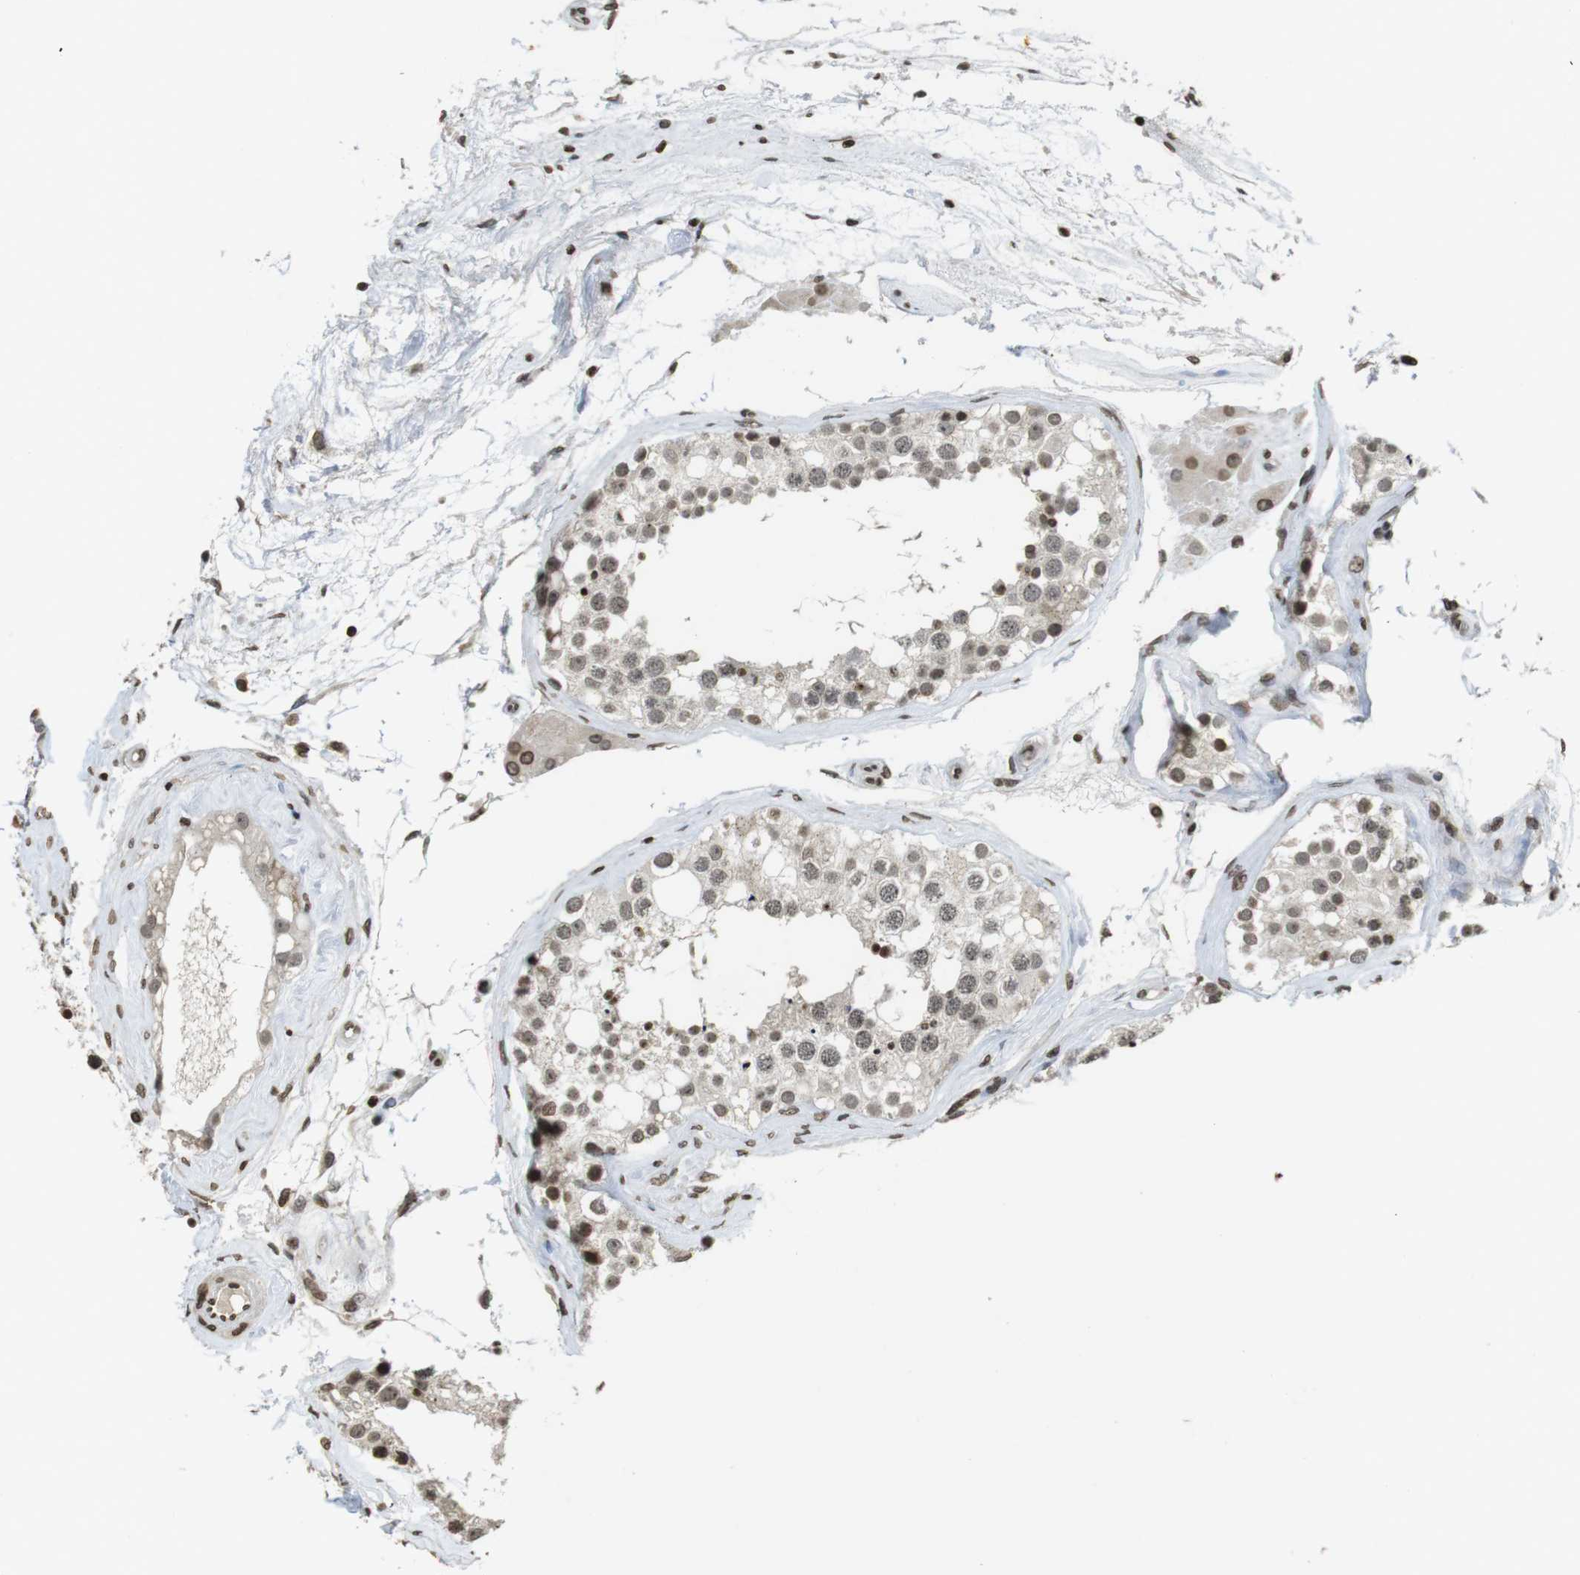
{"staining": {"intensity": "weak", "quantity": ">75%", "location": "nuclear"}, "tissue": "testis", "cell_type": "Cells in seminiferous ducts", "image_type": "normal", "snomed": [{"axis": "morphology", "description": "Normal tissue, NOS"}, {"axis": "topography", "description": "Testis"}], "caption": "IHC of normal human testis shows low levels of weak nuclear staining in about >75% of cells in seminiferous ducts.", "gene": "FOXA3", "patient": {"sex": "male", "age": 68}}